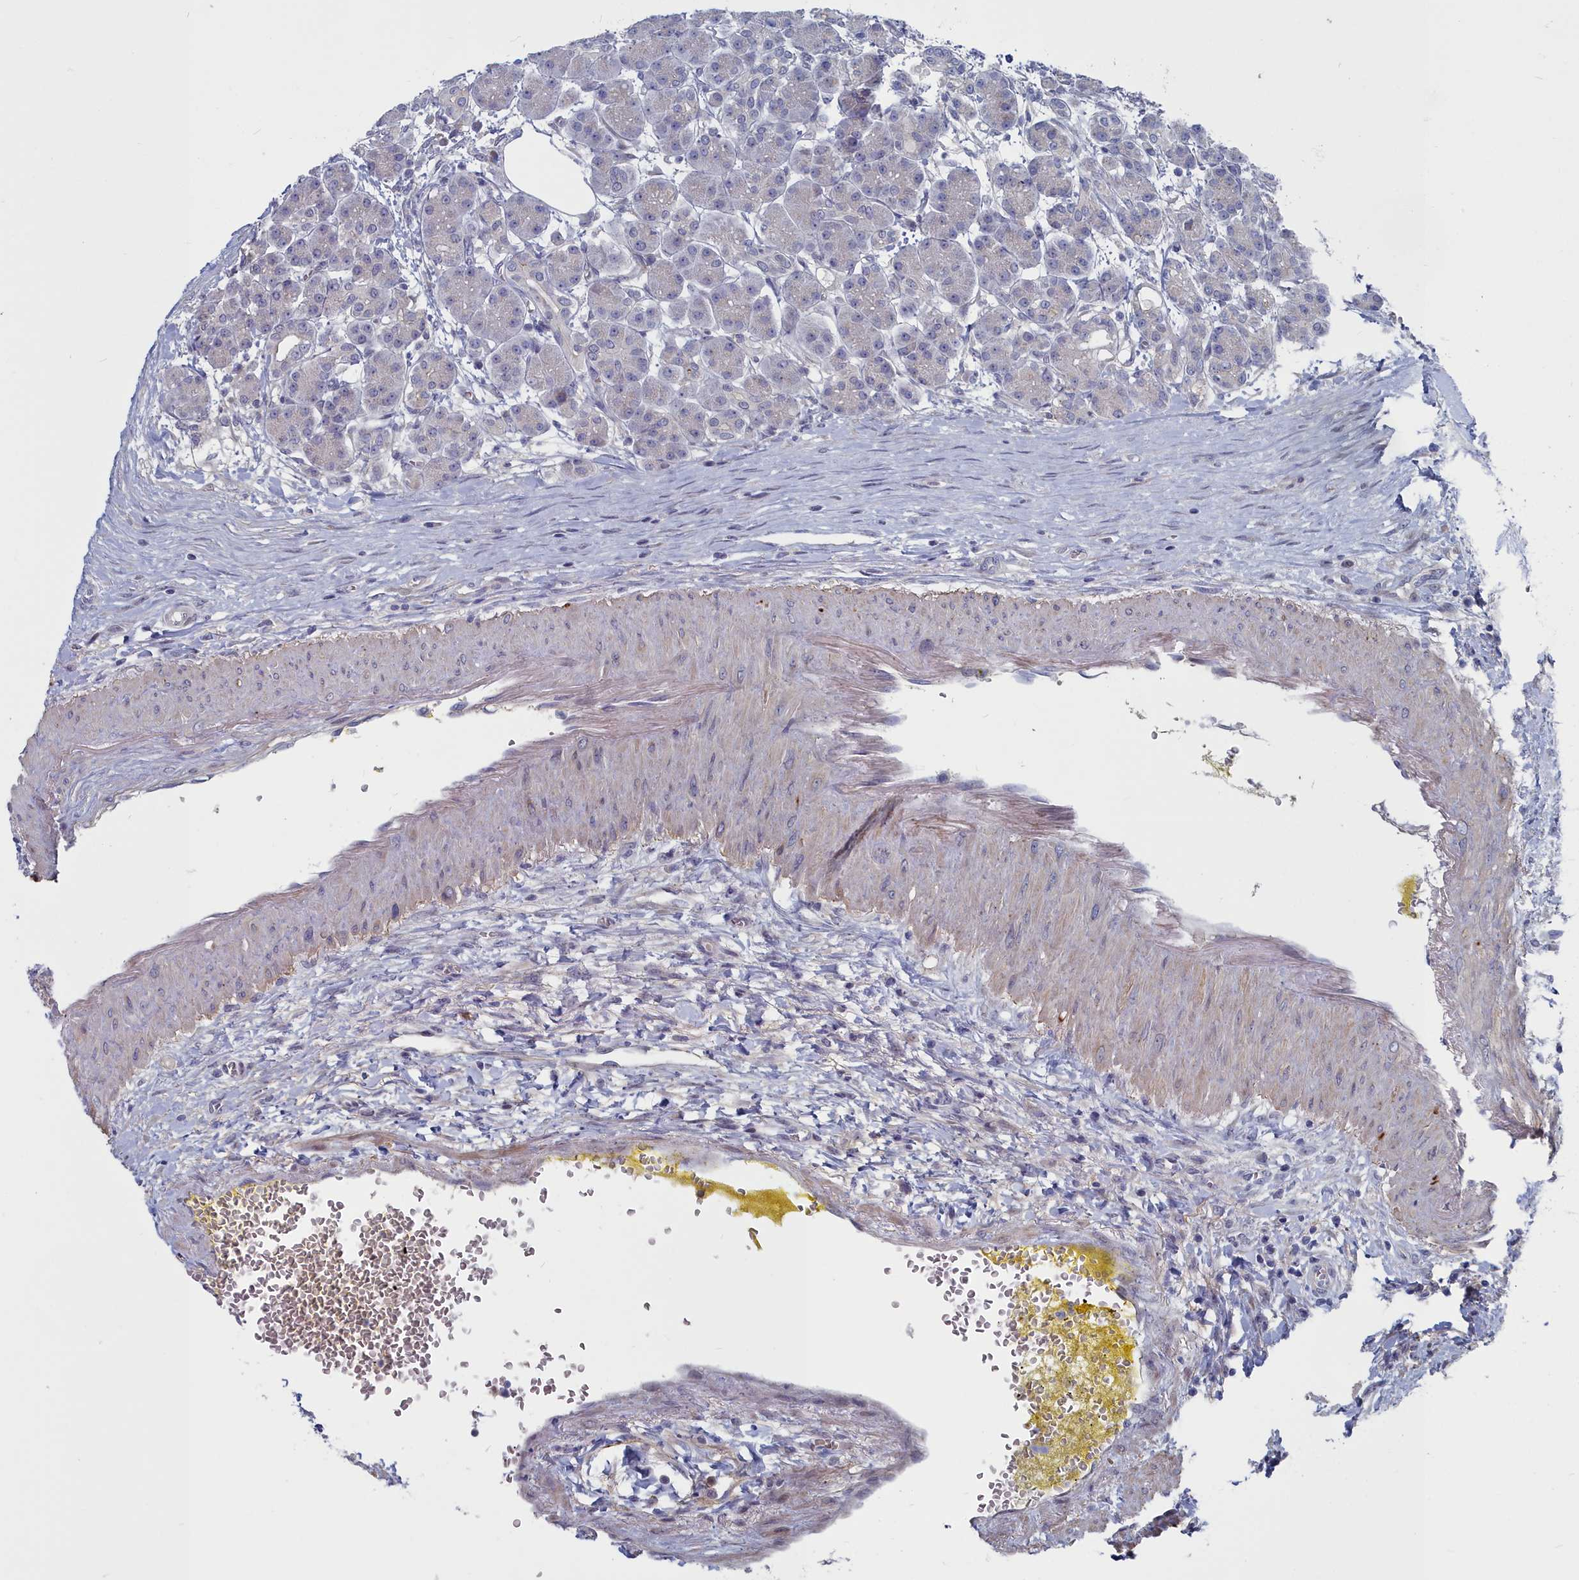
{"staining": {"intensity": "weak", "quantity": "<25%", "location": "cytoplasmic/membranous"}, "tissue": "pancreas", "cell_type": "Exocrine glandular cells", "image_type": "normal", "snomed": [{"axis": "morphology", "description": "Normal tissue, NOS"}, {"axis": "topography", "description": "Pancreas"}], "caption": "This micrograph is of benign pancreas stained with immunohistochemistry (IHC) to label a protein in brown with the nuclei are counter-stained blue. There is no positivity in exocrine glandular cells.", "gene": "SHISAL2A", "patient": {"sex": "male", "age": 63}}